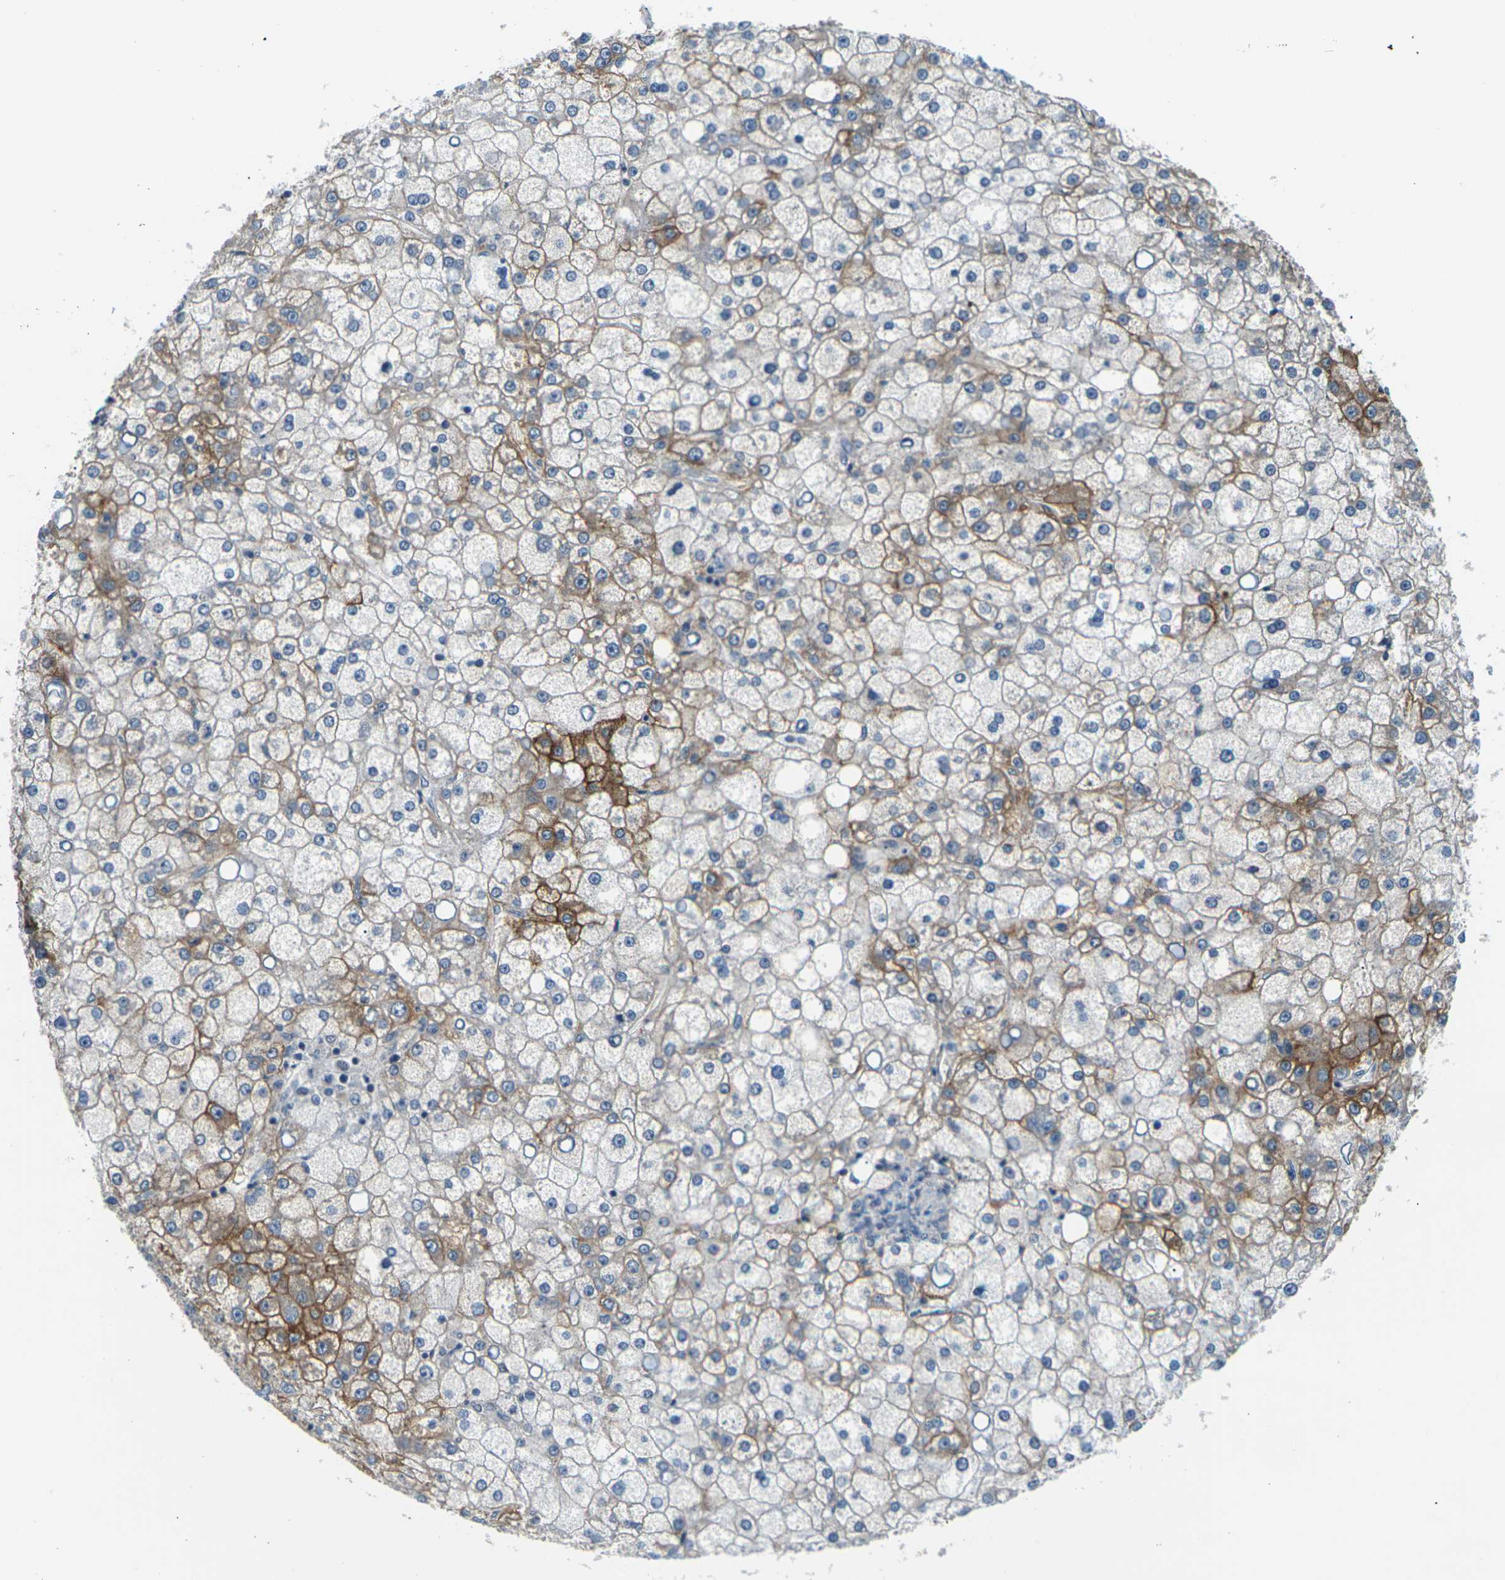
{"staining": {"intensity": "moderate", "quantity": "<25%", "location": "cytoplasmic/membranous"}, "tissue": "liver cancer", "cell_type": "Tumor cells", "image_type": "cancer", "snomed": [{"axis": "morphology", "description": "Carcinoma, Hepatocellular, NOS"}, {"axis": "topography", "description": "Liver"}], "caption": "Immunohistochemical staining of human hepatocellular carcinoma (liver) demonstrates low levels of moderate cytoplasmic/membranous positivity in about <25% of tumor cells. The staining was performed using DAB, with brown indicating positive protein expression. Nuclei are stained blue with hematoxylin.", "gene": "SLC13A3", "patient": {"sex": "male", "age": 67}}